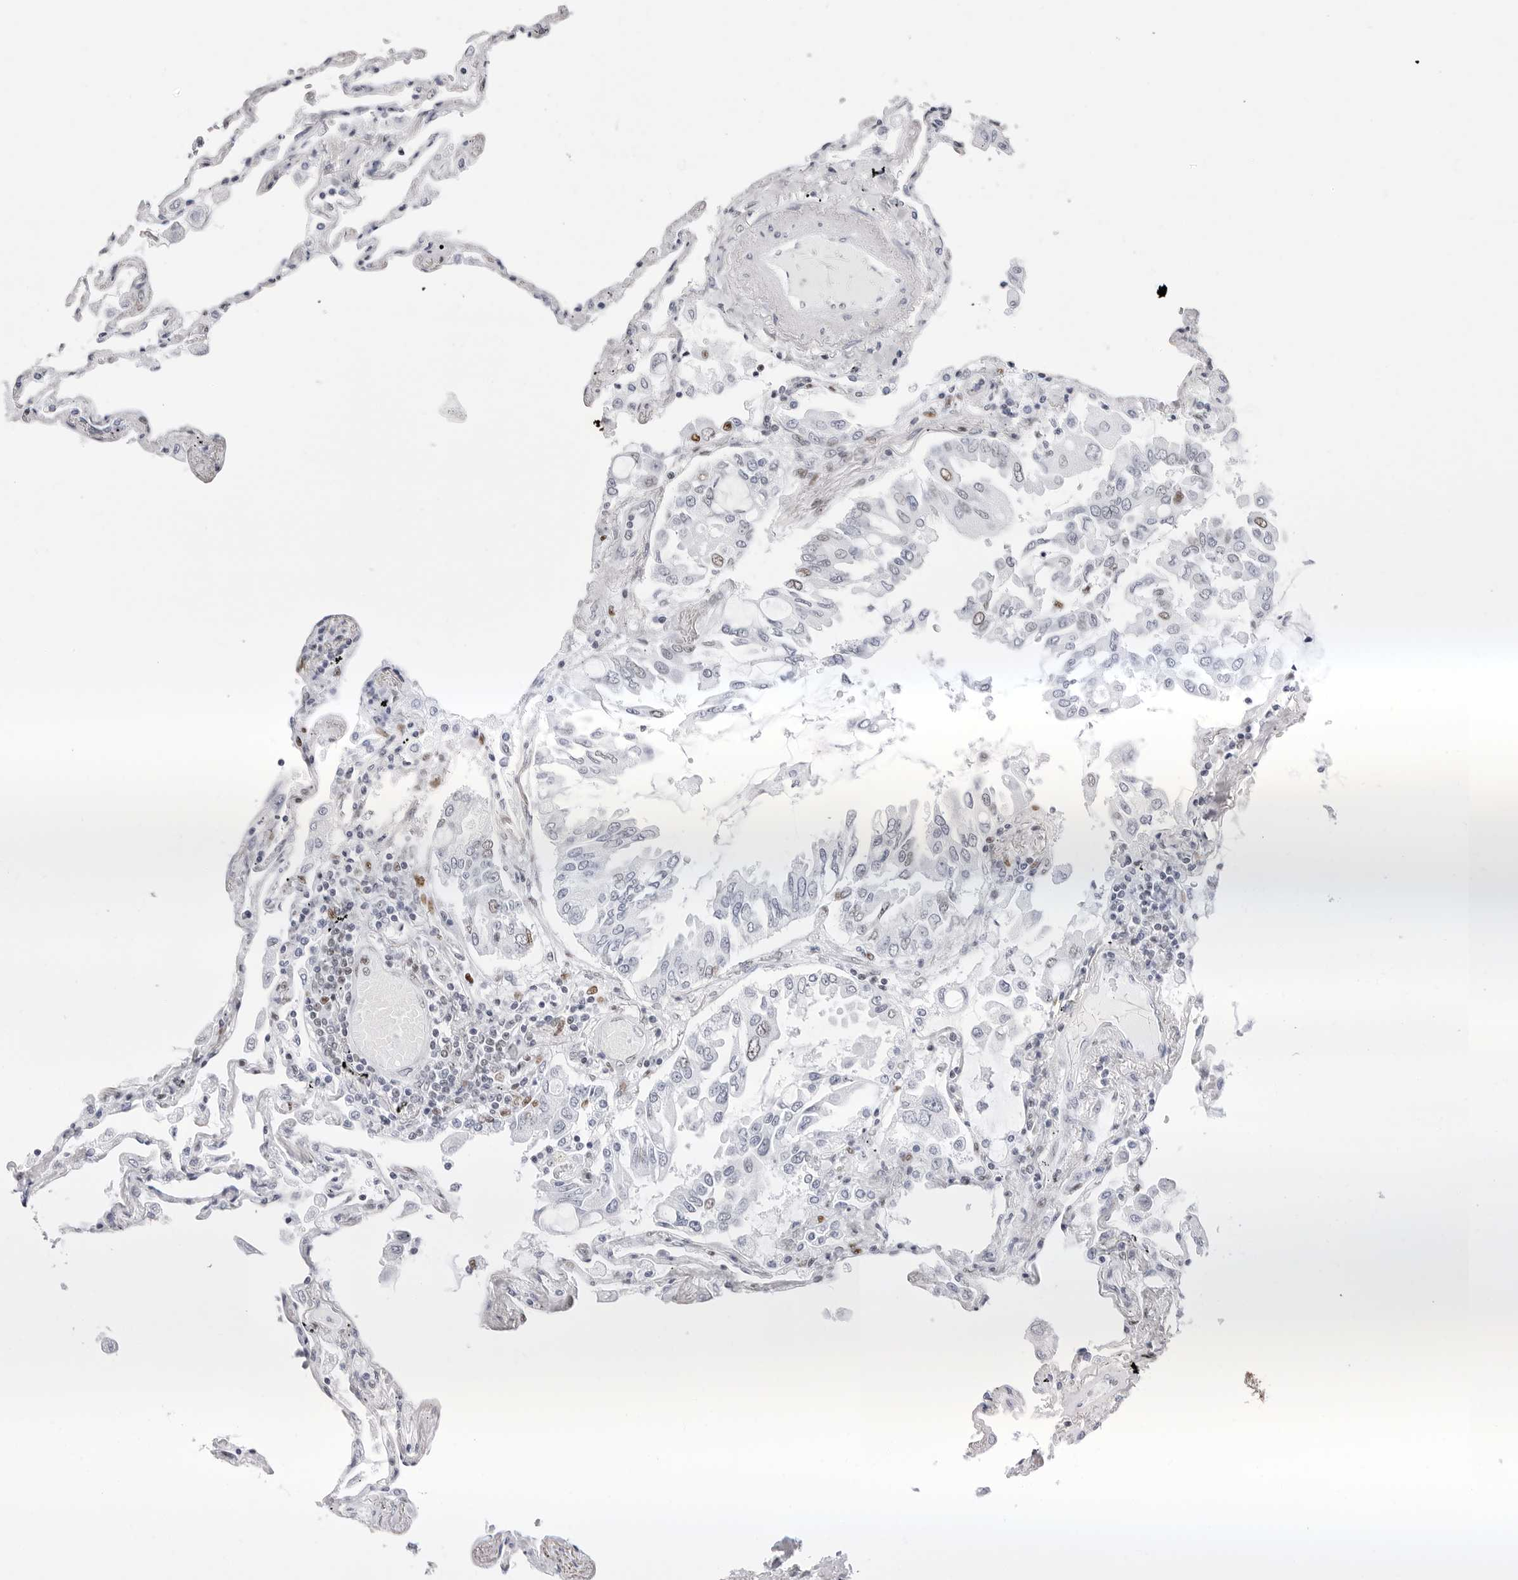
{"staining": {"intensity": "negative", "quantity": "none", "location": "none"}, "tissue": "lung", "cell_type": "Alveolar cells", "image_type": "normal", "snomed": [{"axis": "morphology", "description": "Normal tissue, NOS"}, {"axis": "topography", "description": "Lung"}], "caption": "This micrograph is of normal lung stained with immunohistochemistry (IHC) to label a protein in brown with the nuclei are counter-stained blue. There is no staining in alveolar cells.", "gene": "NASP", "patient": {"sex": "female", "age": 67}}